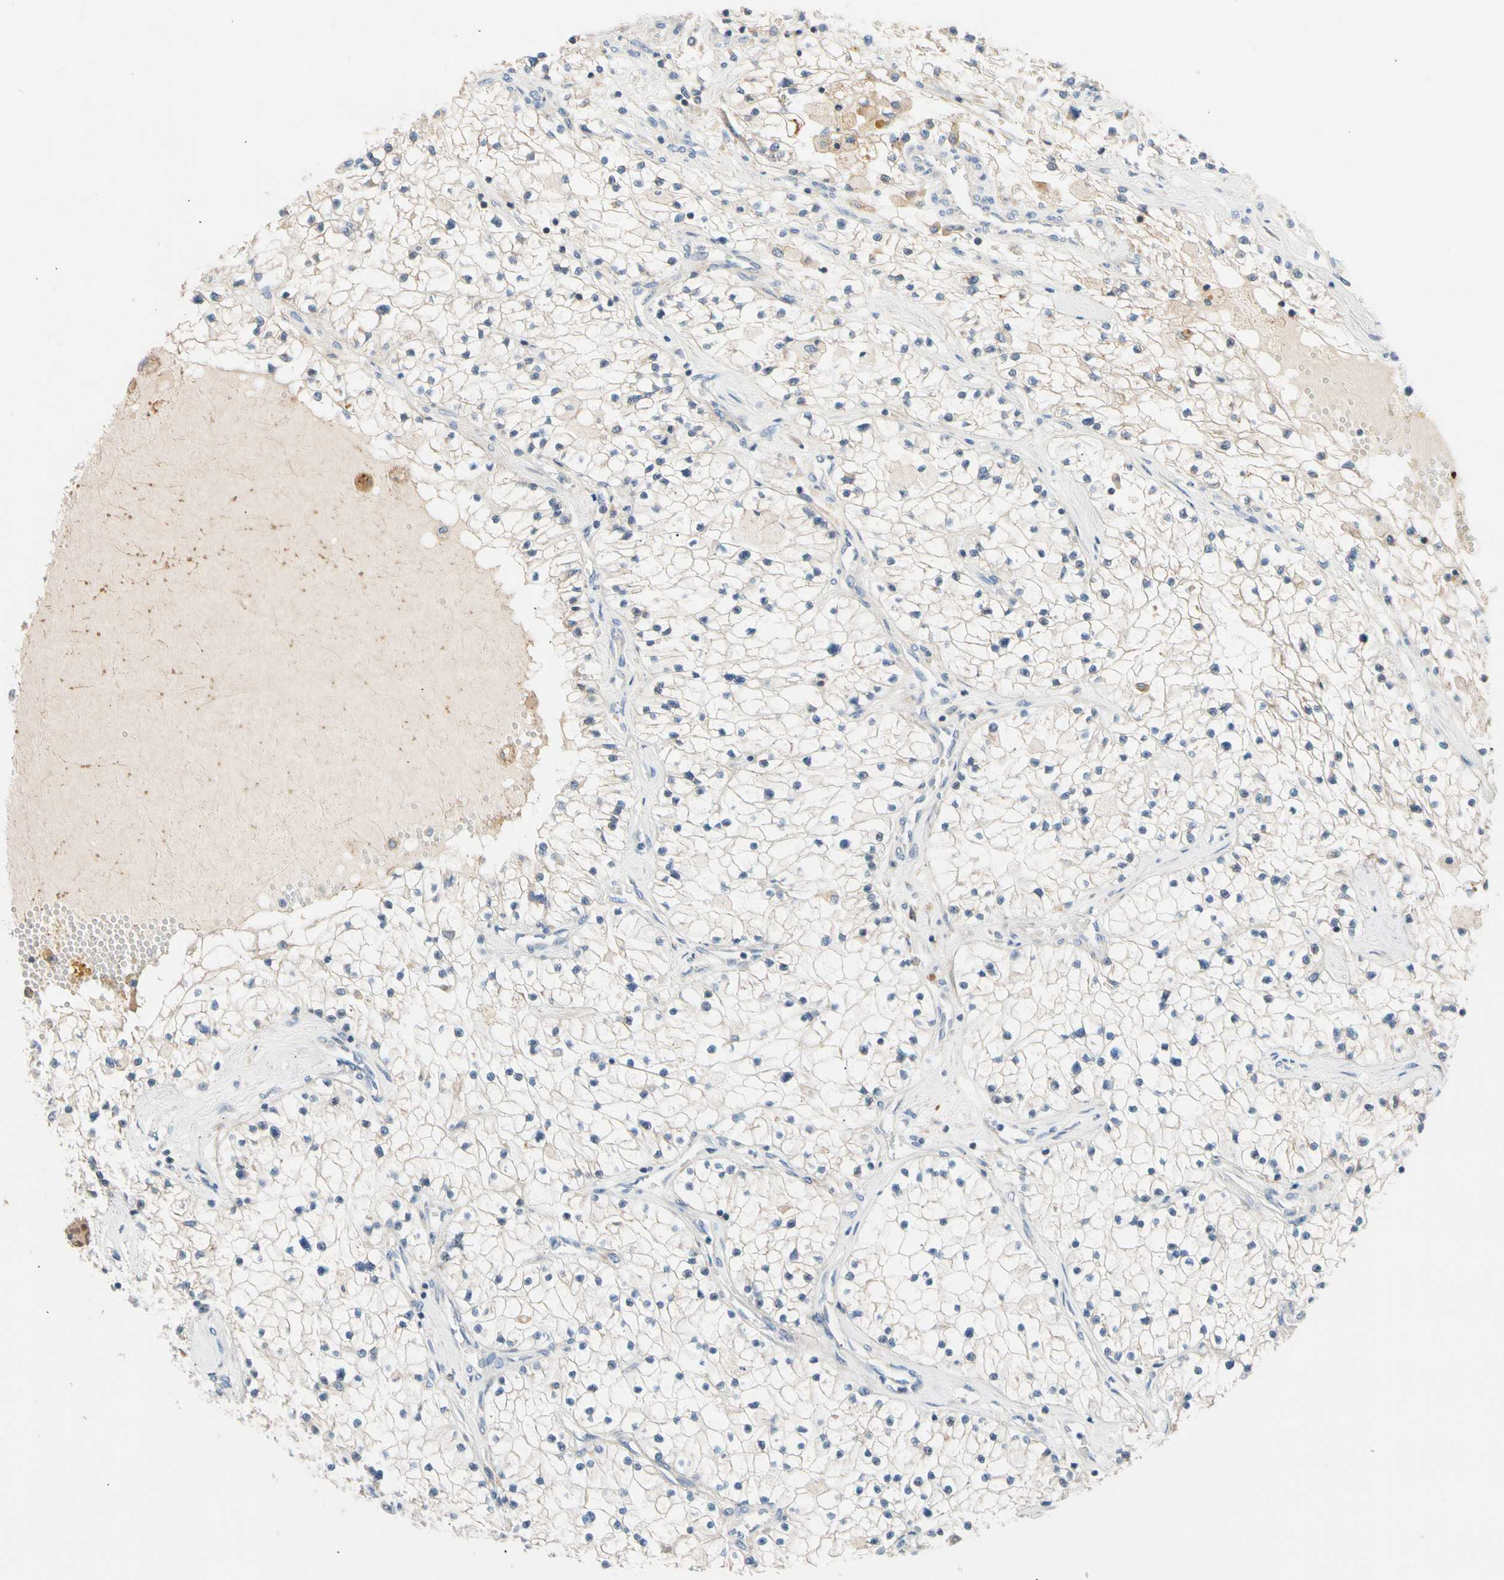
{"staining": {"intensity": "negative", "quantity": "none", "location": "none"}, "tissue": "renal cancer", "cell_type": "Tumor cells", "image_type": "cancer", "snomed": [{"axis": "morphology", "description": "Adenocarcinoma, NOS"}, {"axis": "topography", "description": "Kidney"}], "caption": "Renal cancer (adenocarcinoma) was stained to show a protein in brown. There is no significant positivity in tumor cells.", "gene": "CNST", "patient": {"sex": "male", "age": 68}}